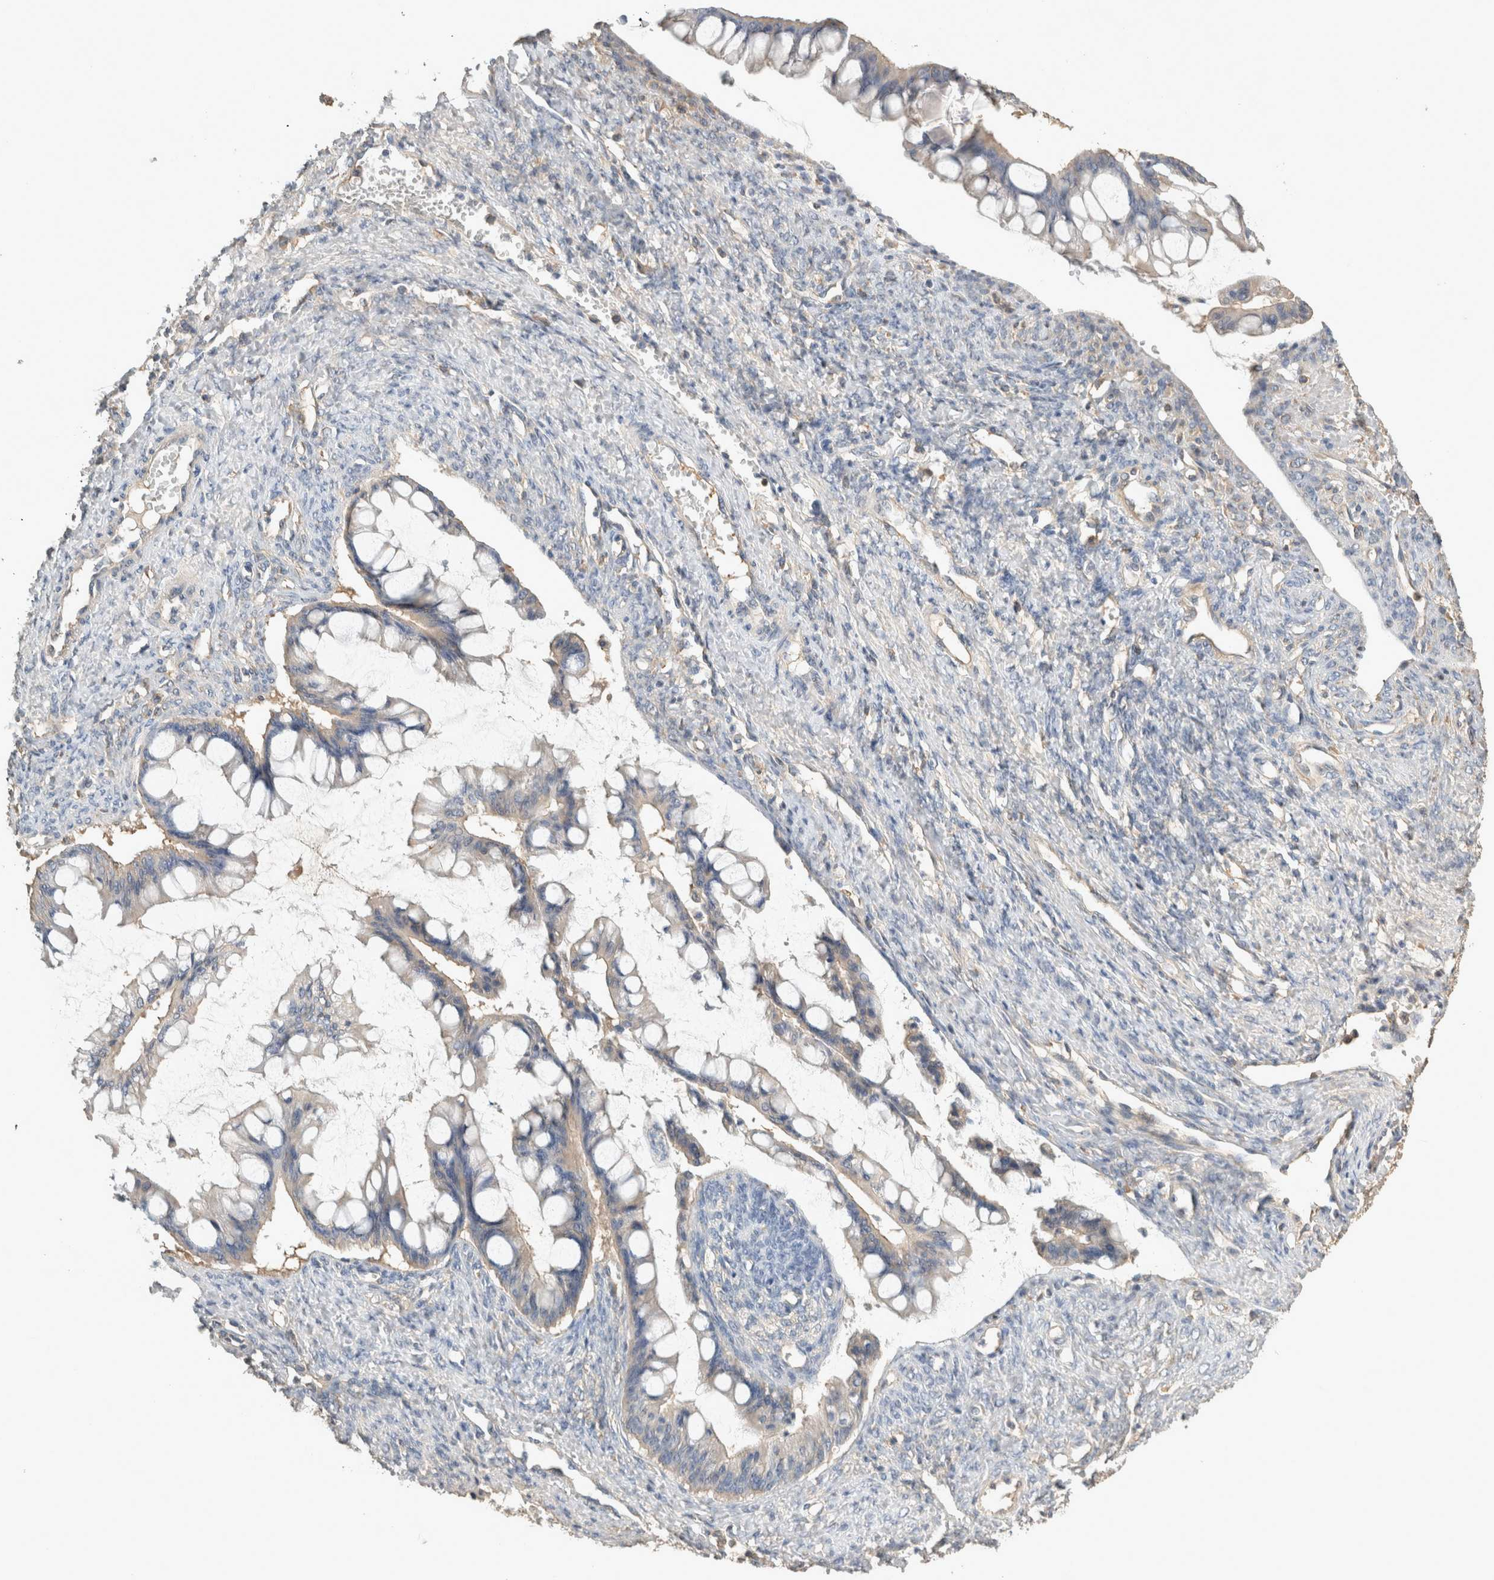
{"staining": {"intensity": "negative", "quantity": "none", "location": "none"}, "tissue": "ovarian cancer", "cell_type": "Tumor cells", "image_type": "cancer", "snomed": [{"axis": "morphology", "description": "Cystadenocarcinoma, mucinous, NOS"}, {"axis": "topography", "description": "Ovary"}], "caption": "Immunohistochemistry (IHC) photomicrograph of human ovarian mucinous cystadenocarcinoma stained for a protein (brown), which exhibits no expression in tumor cells.", "gene": "EIF4G3", "patient": {"sex": "female", "age": 73}}